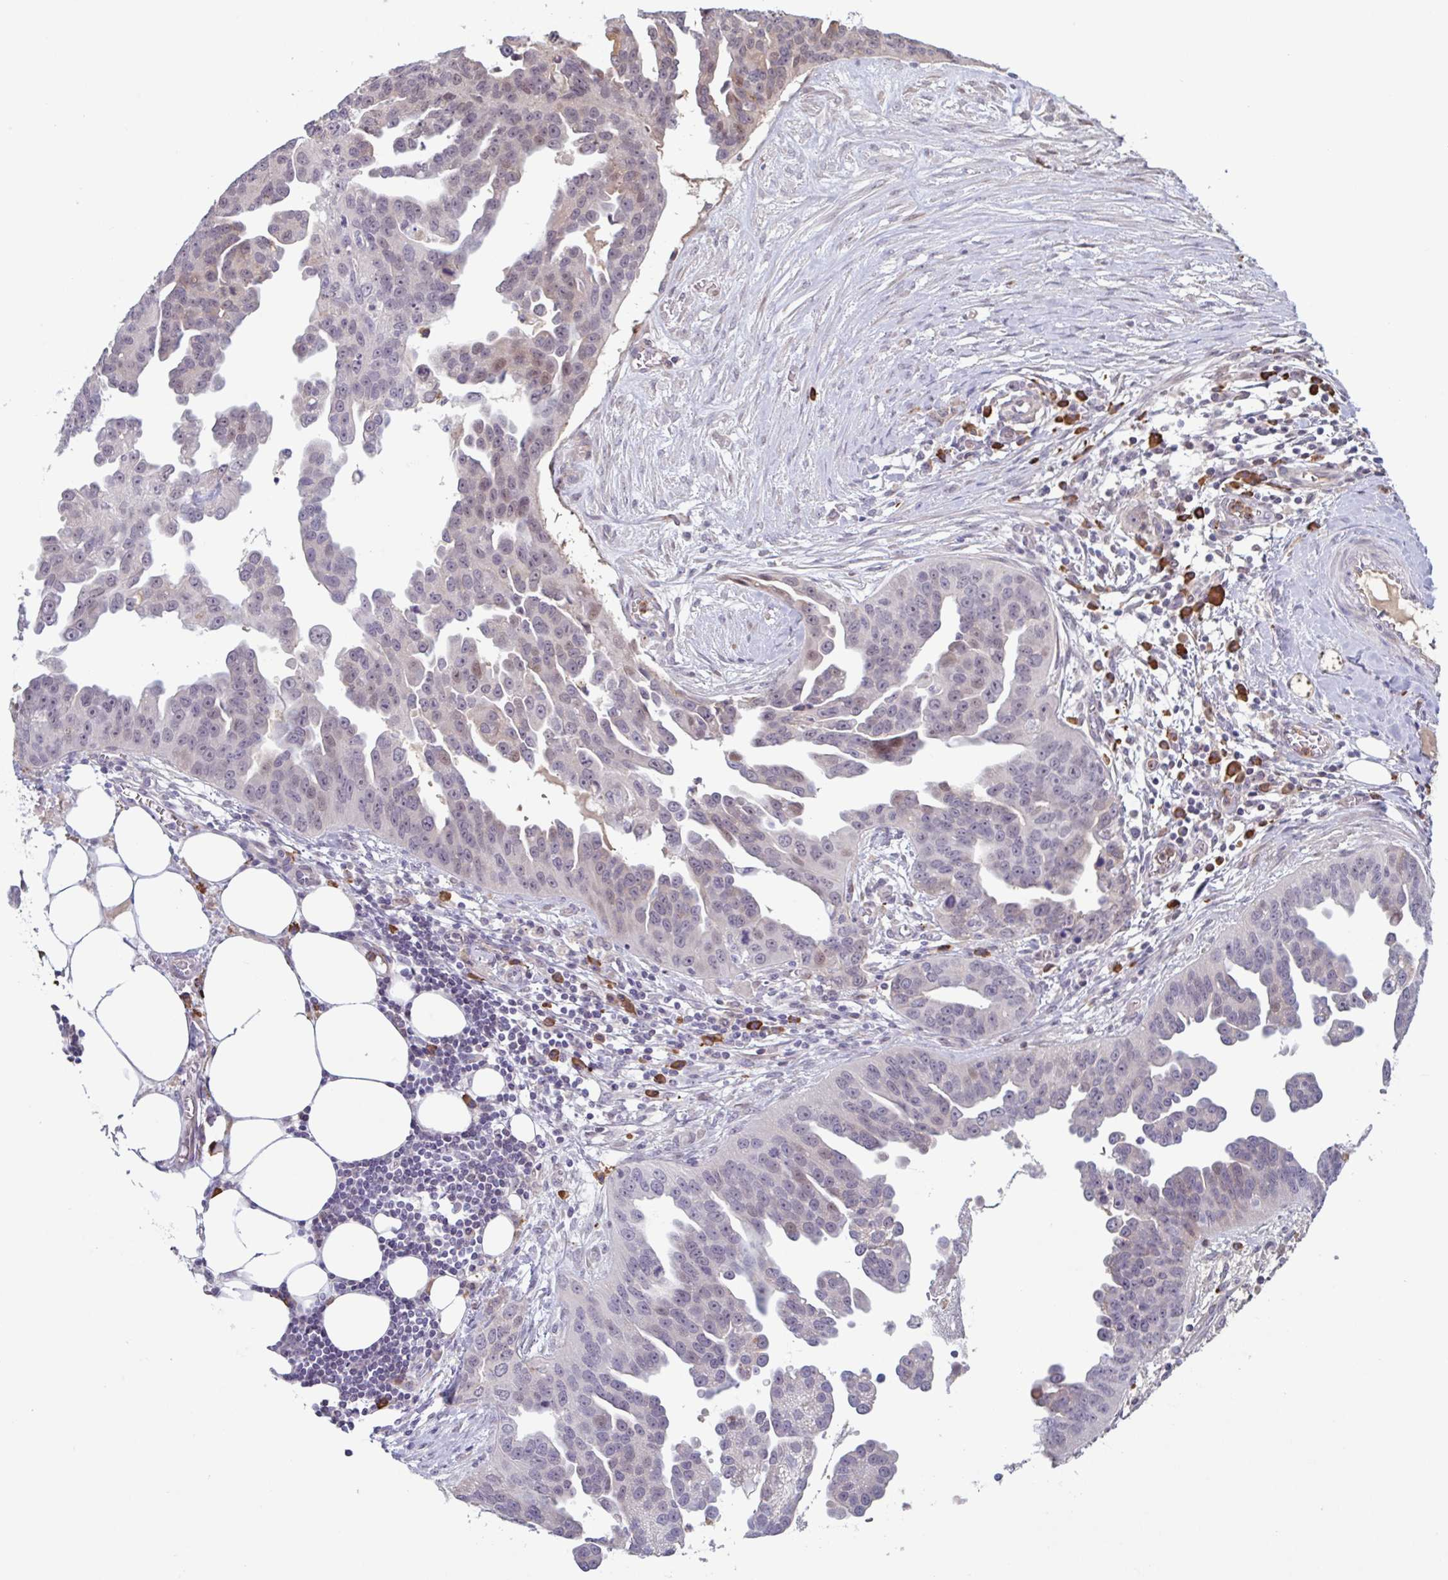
{"staining": {"intensity": "weak", "quantity": "<25%", "location": "nuclear"}, "tissue": "ovarian cancer", "cell_type": "Tumor cells", "image_type": "cancer", "snomed": [{"axis": "morphology", "description": "Cystadenocarcinoma, serous, NOS"}, {"axis": "topography", "description": "Ovary"}], "caption": "Tumor cells show no significant protein expression in serous cystadenocarcinoma (ovarian).", "gene": "TAF1D", "patient": {"sex": "female", "age": 75}}